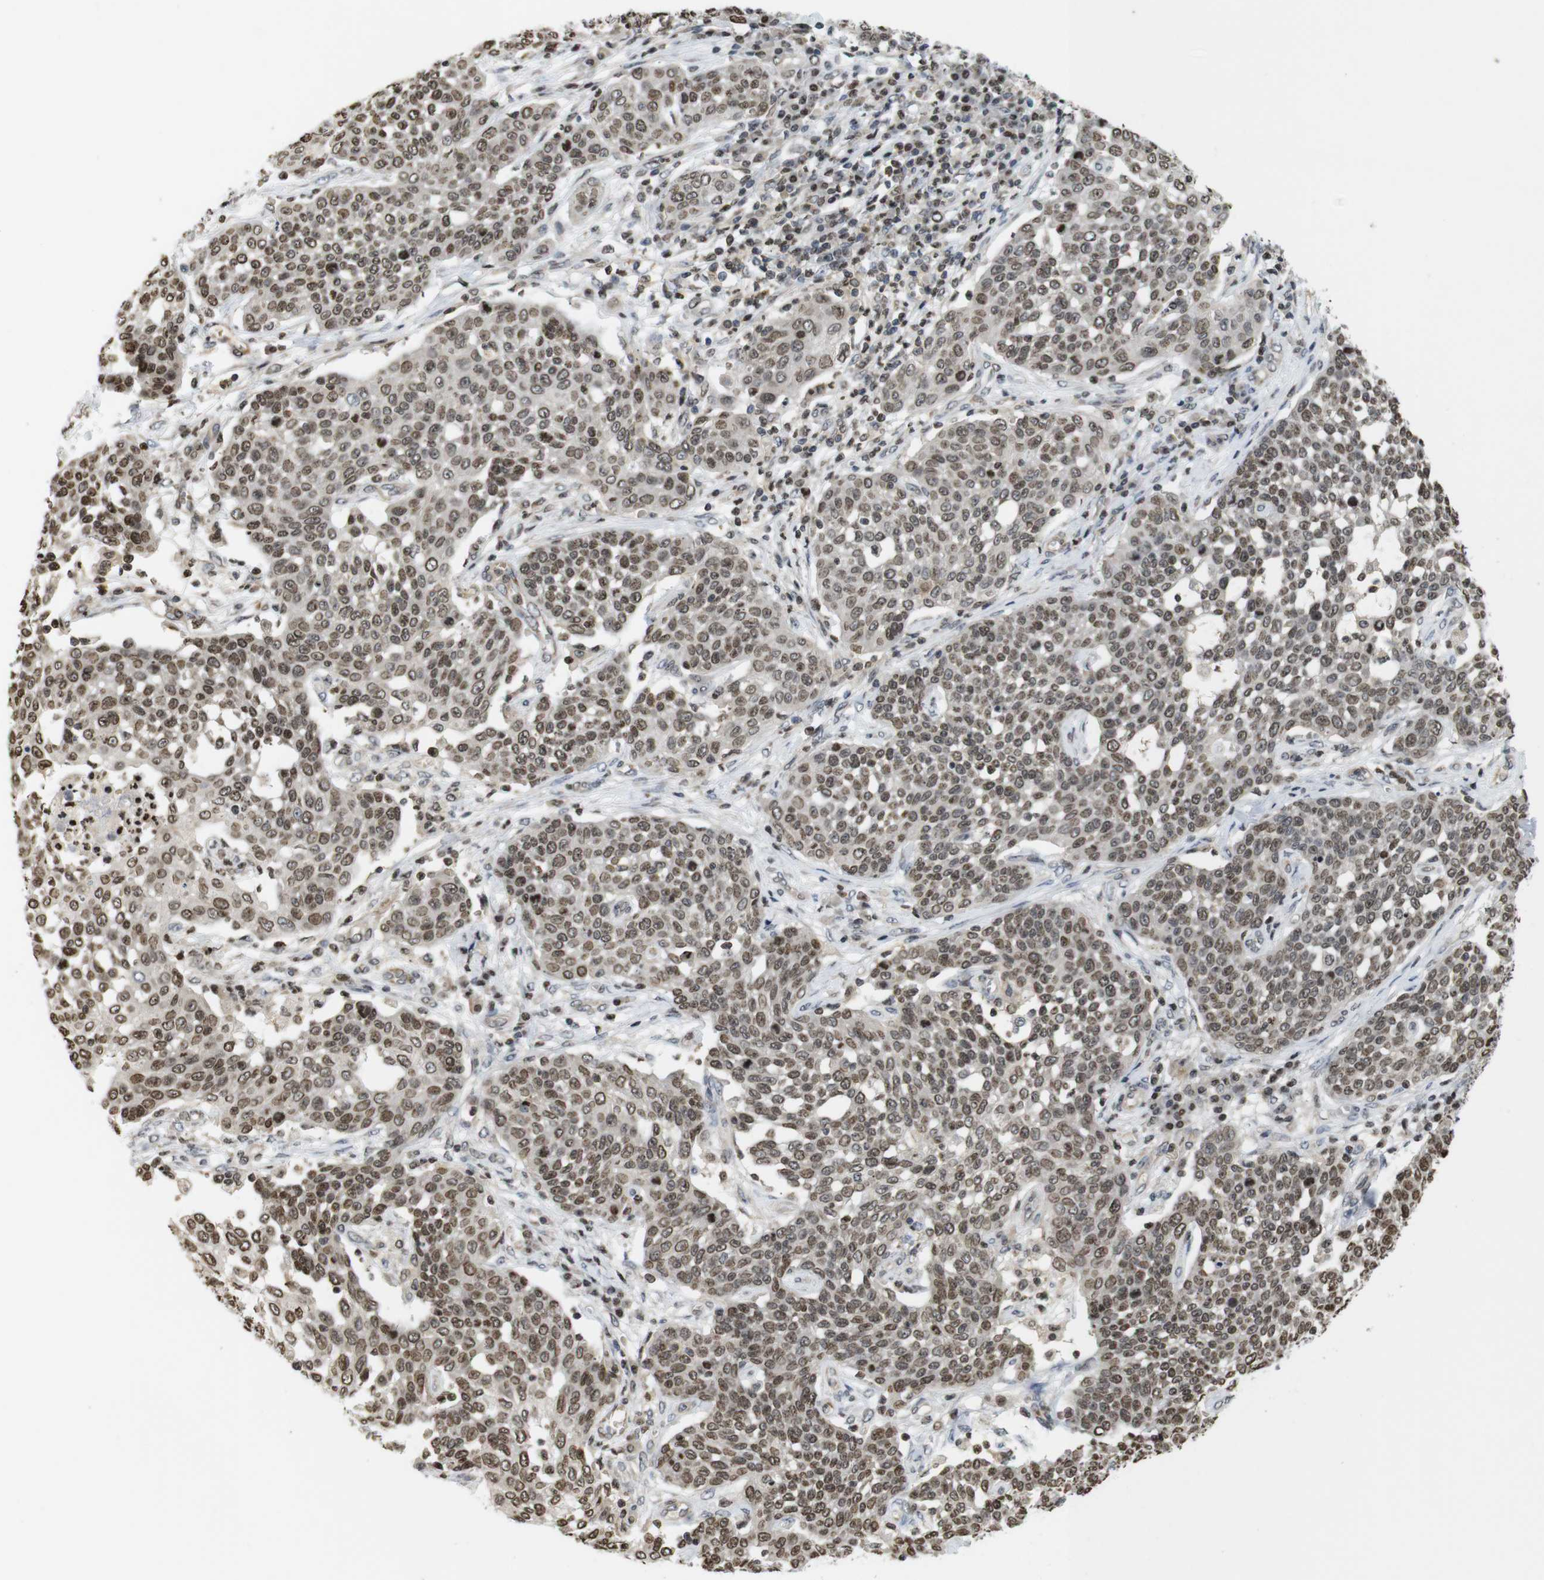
{"staining": {"intensity": "moderate", "quantity": ">75%", "location": "nuclear"}, "tissue": "cervical cancer", "cell_type": "Tumor cells", "image_type": "cancer", "snomed": [{"axis": "morphology", "description": "Squamous cell carcinoma, NOS"}, {"axis": "topography", "description": "Cervix"}], "caption": "Cervical cancer (squamous cell carcinoma) tissue exhibits moderate nuclear staining in approximately >75% of tumor cells, visualized by immunohistochemistry. (DAB IHC with brightfield microscopy, high magnification).", "gene": "MBD1", "patient": {"sex": "female", "age": 34}}